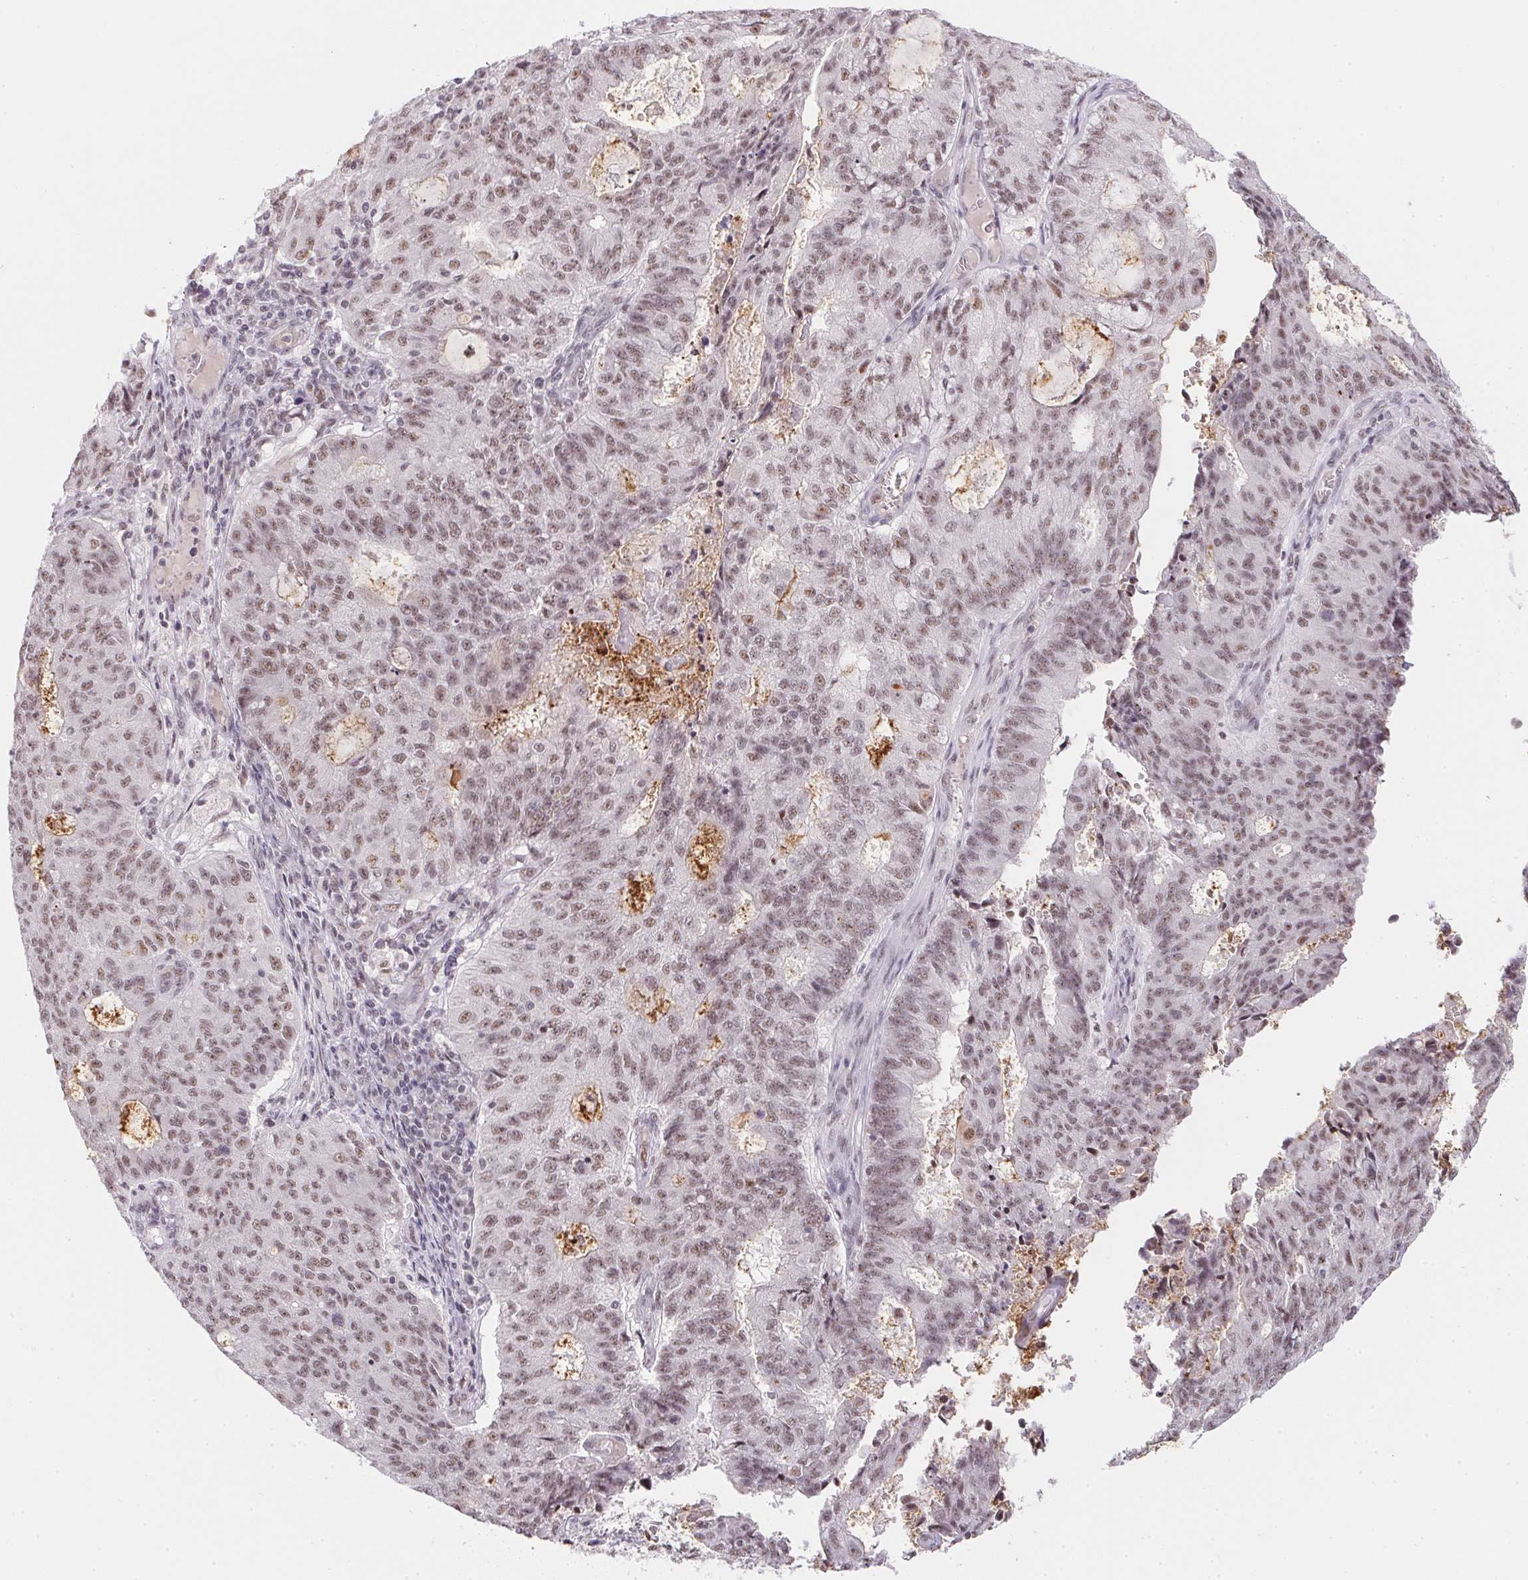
{"staining": {"intensity": "moderate", "quantity": ">75%", "location": "nuclear"}, "tissue": "endometrial cancer", "cell_type": "Tumor cells", "image_type": "cancer", "snomed": [{"axis": "morphology", "description": "Adenocarcinoma, NOS"}, {"axis": "topography", "description": "Endometrium"}], "caption": "IHC of endometrial adenocarcinoma displays medium levels of moderate nuclear positivity in approximately >75% of tumor cells. The protein of interest is stained brown, and the nuclei are stained in blue (DAB (3,3'-diaminobenzidine) IHC with brightfield microscopy, high magnification).", "gene": "SRSF7", "patient": {"sex": "female", "age": 82}}